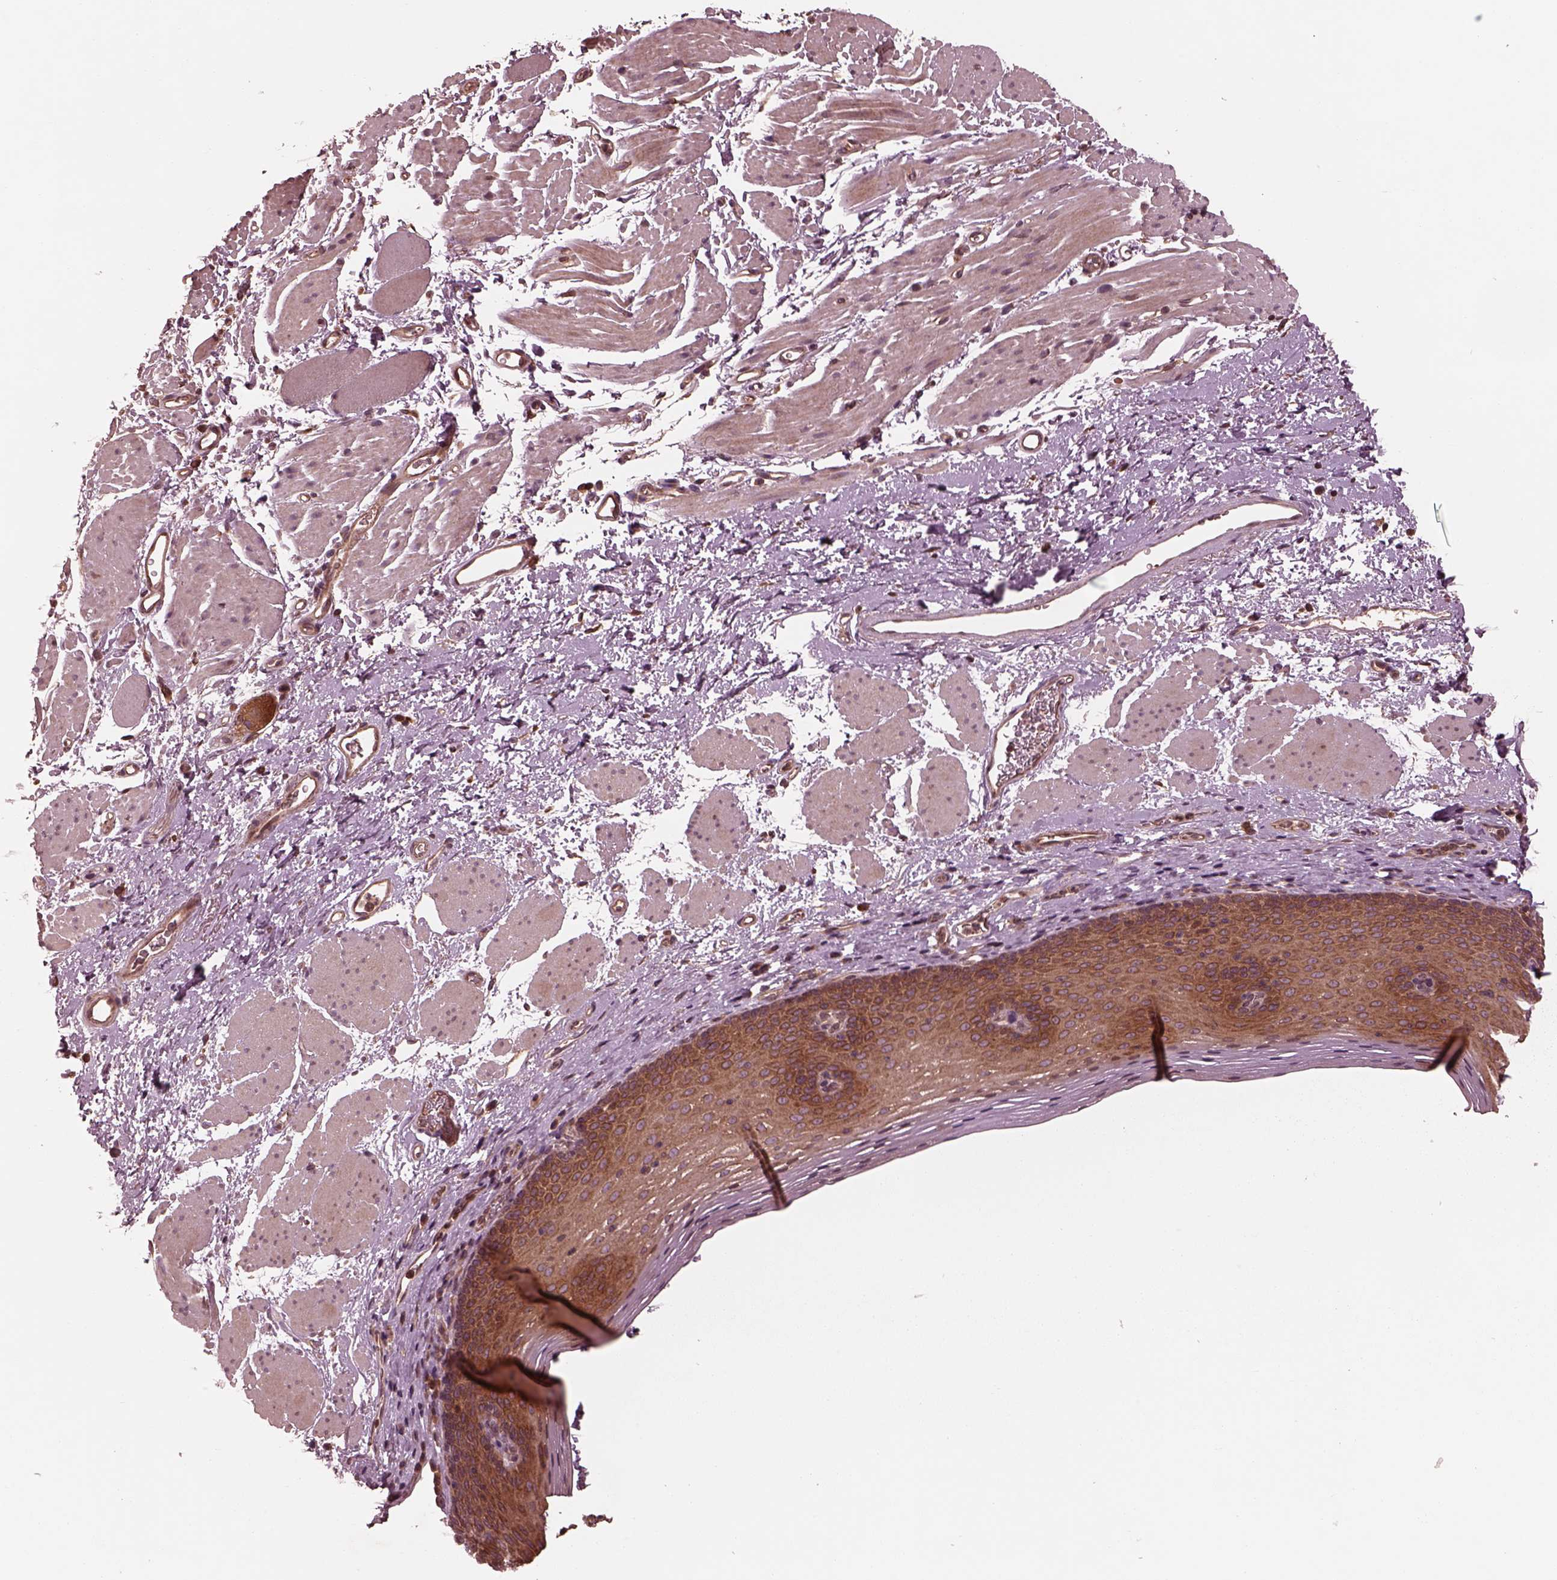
{"staining": {"intensity": "moderate", "quantity": "25%-75%", "location": "cytoplasmic/membranous"}, "tissue": "esophagus", "cell_type": "Squamous epithelial cells", "image_type": "normal", "snomed": [{"axis": "morphology", "description": "Normal tissue, NOS"}, {"axis": "topography", "description": "Esophagus"}], "caption": "Esophagus was stained to show a protein in brown. There is medium levels of moderate cytoplasmic/membranous positivity in approximately 25%-75% of squamous epithelial cells. (brown staining indicates protein expression, while blue staining denotes nuclei).", "gene": "PIK3R2", "patient": {"sex": "female", "age": 68}}